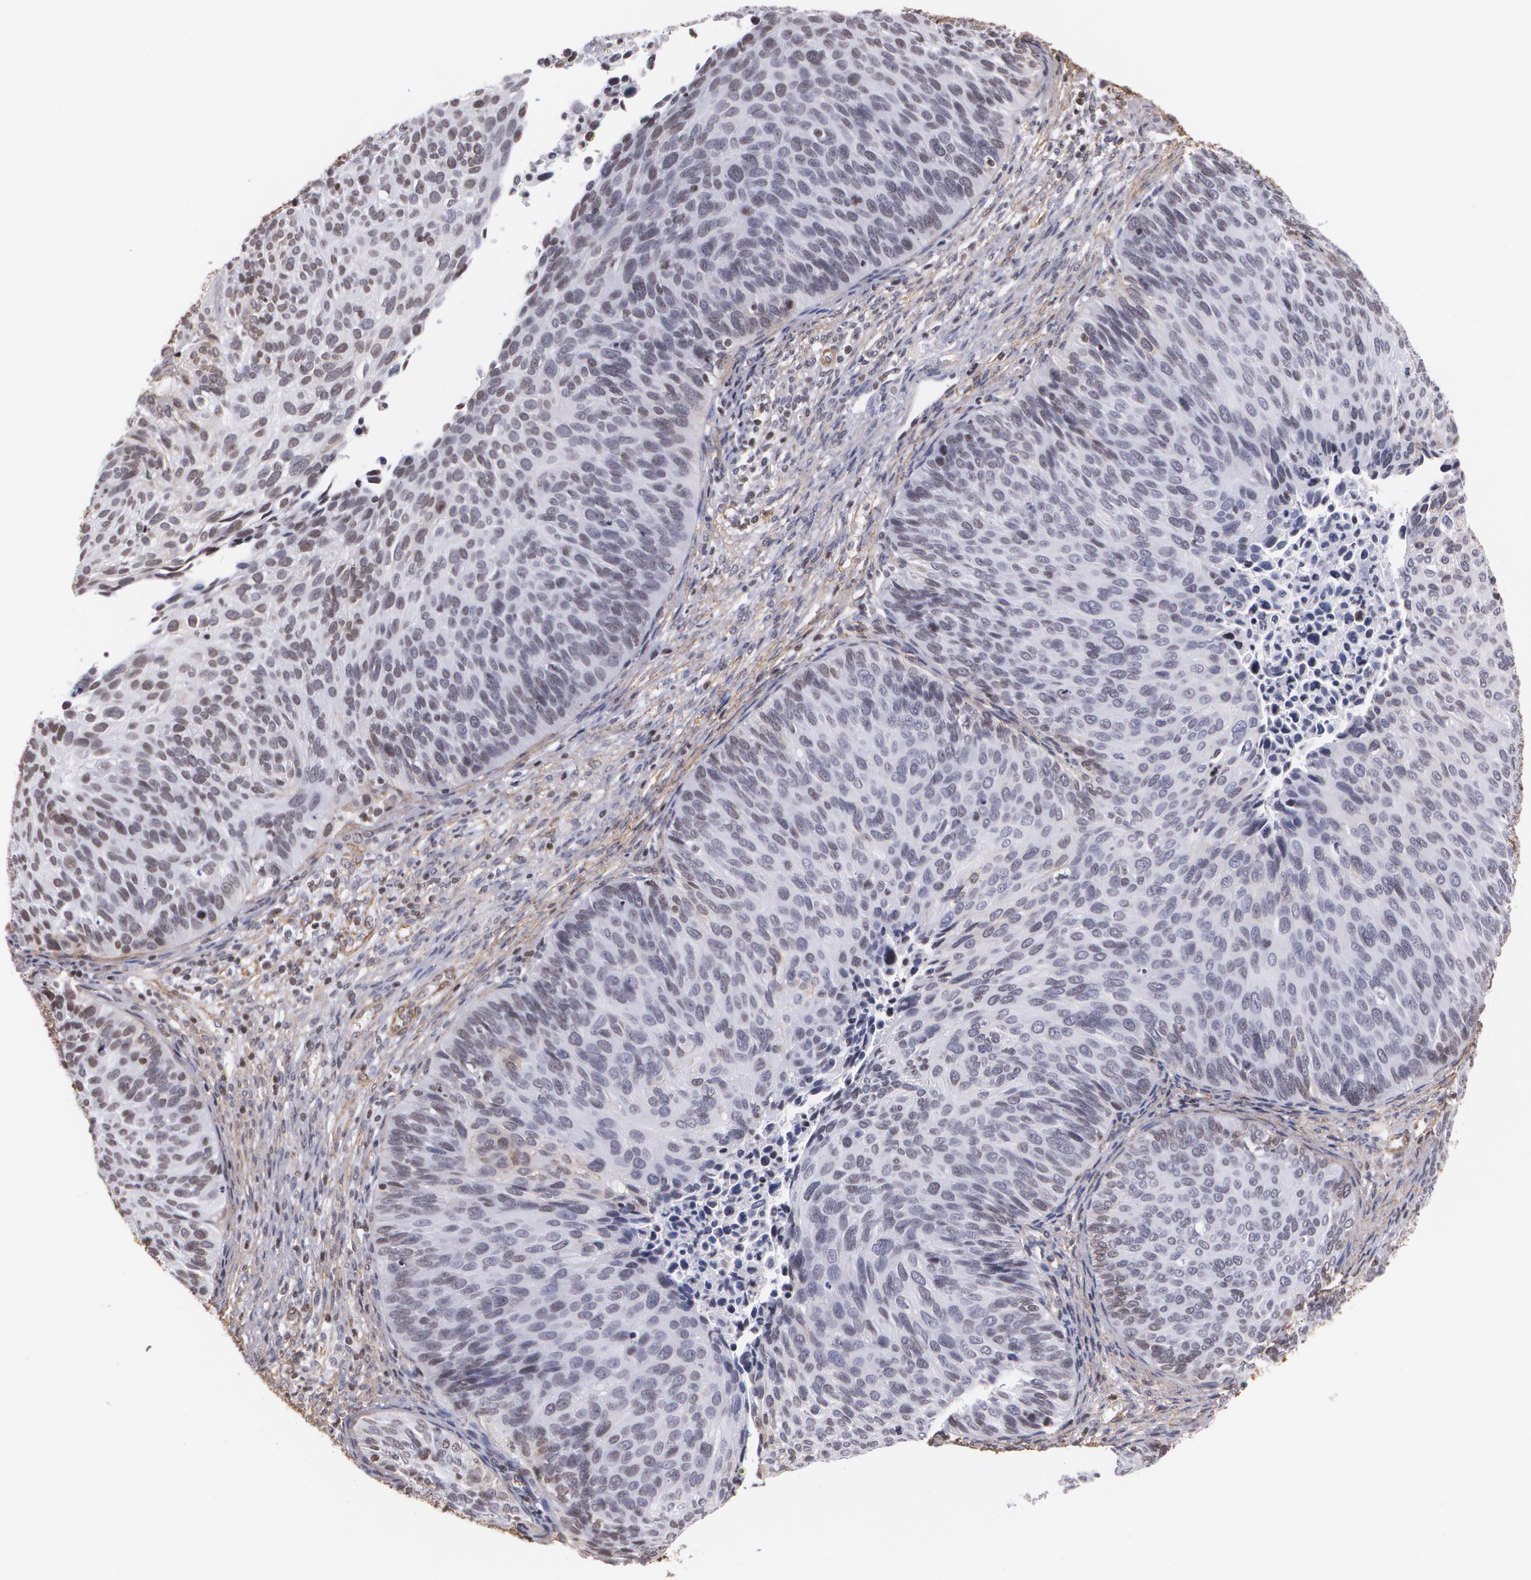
{"staining": {"intensity": "weak", "quantity": "<25%", "location": "cytoplasmic/membranous"}, "tissue": "cervical cancer", "cell_type": "Tumor cells", "image_type": "cancer", "snomed": [{"axis": "morphology", "description": "Squamous cell carcinoma, NOS"}, {"axis": "topography", "description": "Cervix"}], "caption": "This is an immunohistochemistry histopathology image of cervical cancer (squamous cell carcinoma). There is no positivity in tumor cells.", "gene": "VAMP1", "patient": {"sex": "female", "age": 36}}